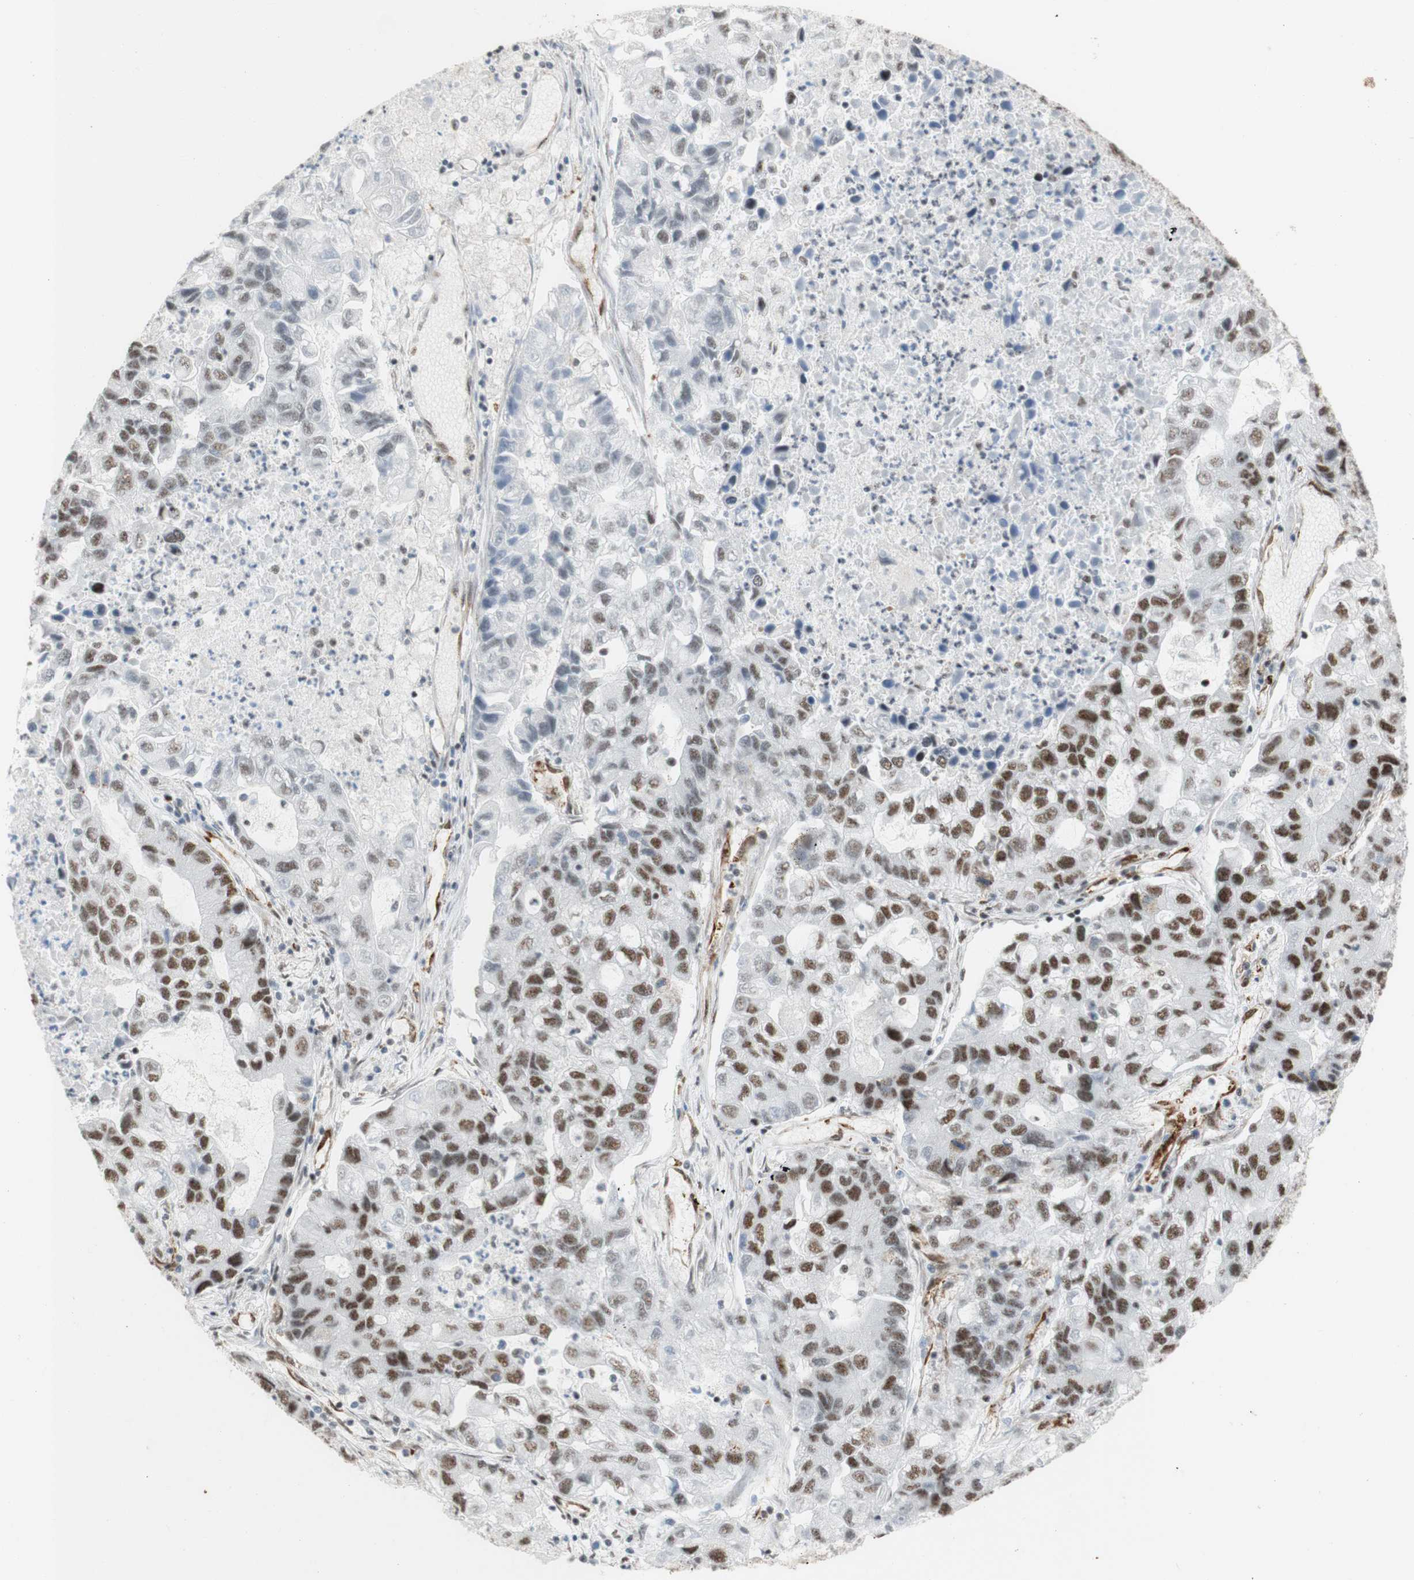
{"staining": {"intensity": "moderate", "quantity": ">75%", "location": "nuclear"}, "tissue": "lung cancer", "cell_type": "Tumor cells", "image_type": "cancer", "snomed": [{"axis": "morphology", "description": "Adenocarcinoma, NOS"}, {"axis": "topography", "description": "Lung"}], "caption": "Human lung cancer stained with a brown dye exhibits moderate nuclear positive staining in about >75% of tumor cells.", "gene": "SAP18", "patient": {"sex": "female", "age": 51}}